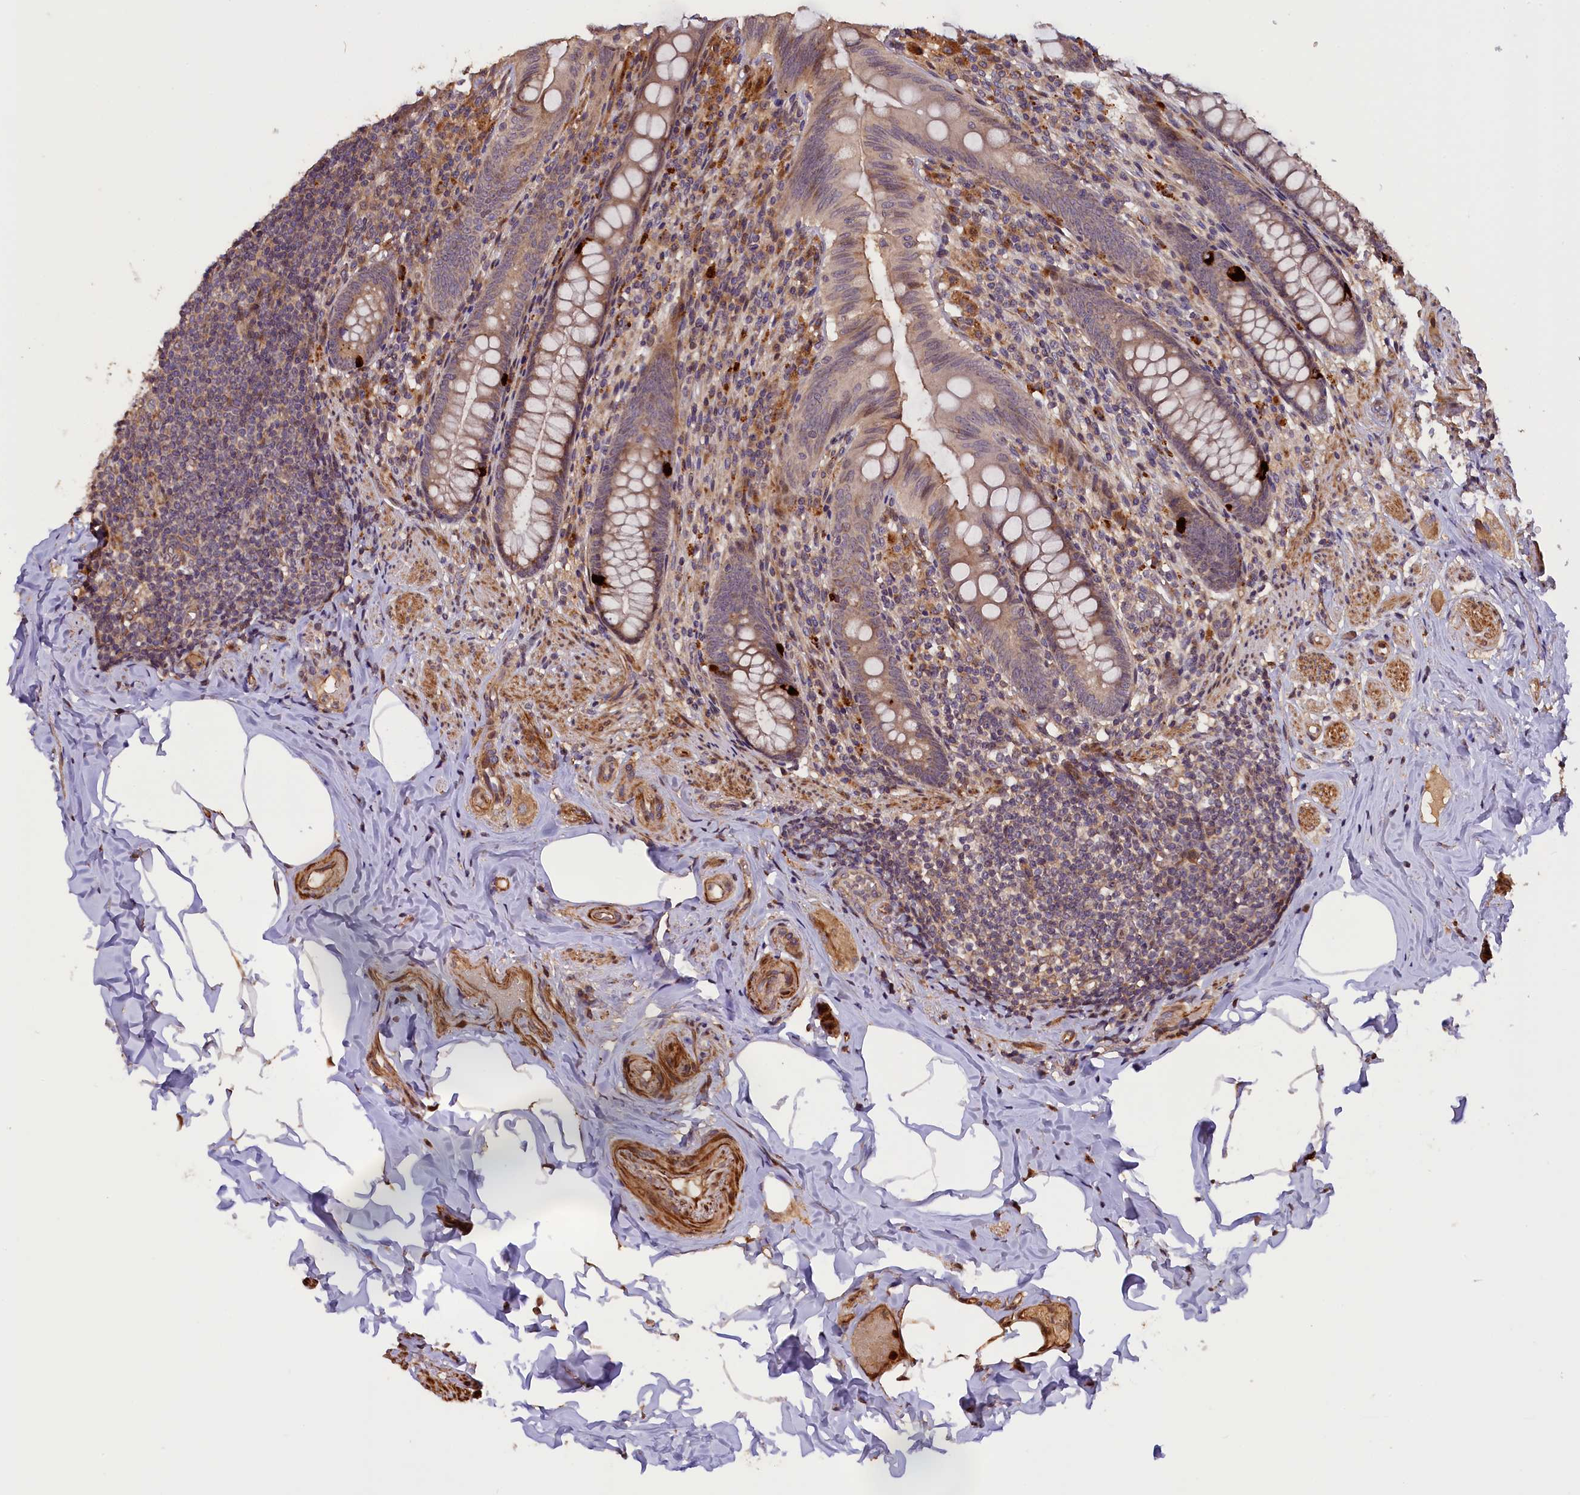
{"staining": {"intensity": "weak", "quantity": ">75%", "location": "cytoplasmic/membranous"}, "tissue": "appendix", "cell_type": "Glandular cells", "image_type": "normal", "snomed": [{"axis": "morphology", "description": "Normal tissue, NOS"}, {"axis": "topography", "description": "Appendix"}], "caption": "About >75% of glandular cells in benign appendix exhibit weak cytoplasmic/membranous protein expression as visualized by brown immunohistochemical staining.", "gene": "DNAJB9", "patient": {"sex": "male", "age": 55}}